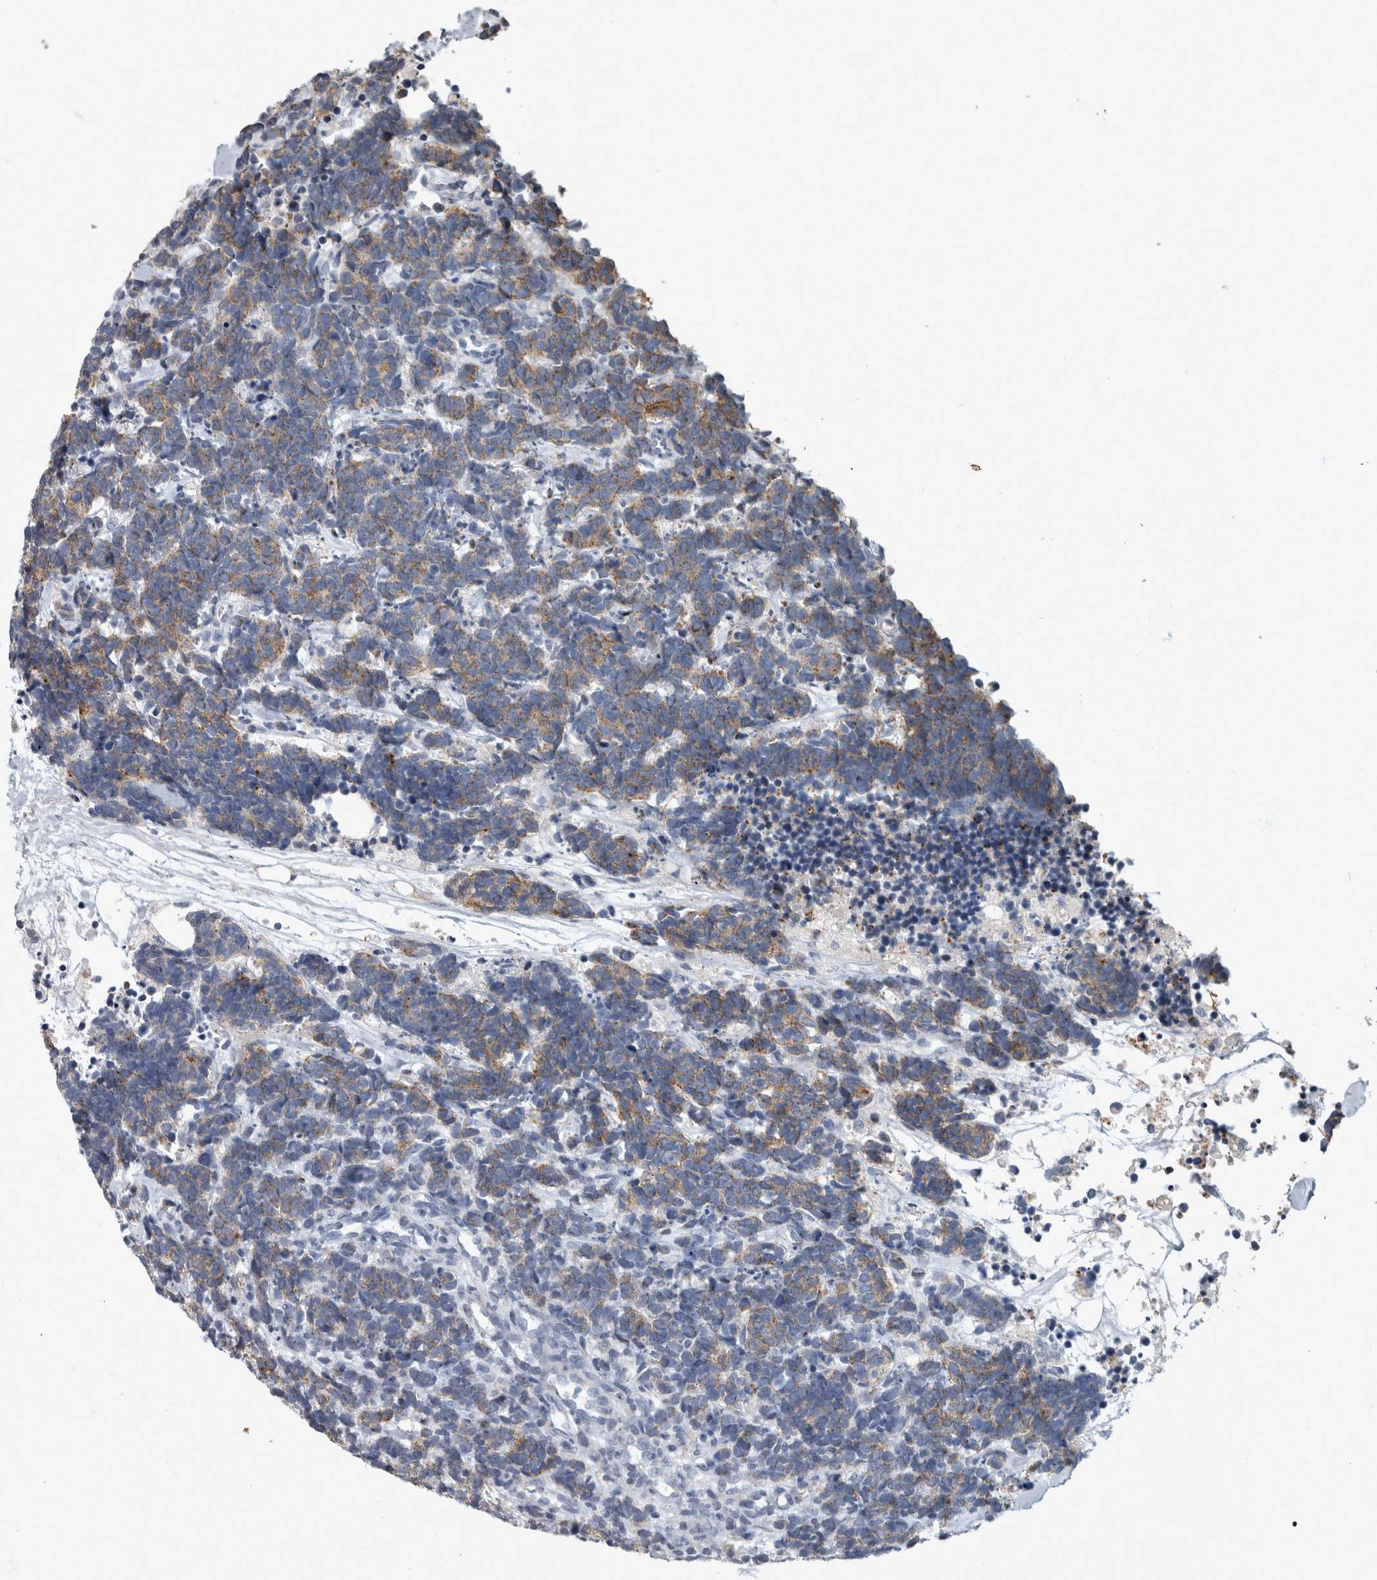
{"staining": {"intensity": "moderate", "quantity": "25%-75%", "location": "cytoplasmic/membranous"}, "tissue": "carcinoid", "cell_type": "Tumor cells", "image_type": "cancer", "snomed": [{"axis": "morphology", "description": "Carcinoma, NOS"}, {"axis": "morphology", "description": "Carcinoid, malignant, NOS"}, {"axis": "topography", "description": "Urinary bladder"}], "caption": "Immunohistochemistry of human malignant carcinoid reveals medium levels of moderate cytoplasmic/membranous staining in about 25%-75% of tumor cells.", "gene": "DSG2", "patient": {"sex": "male", "age": 57}}